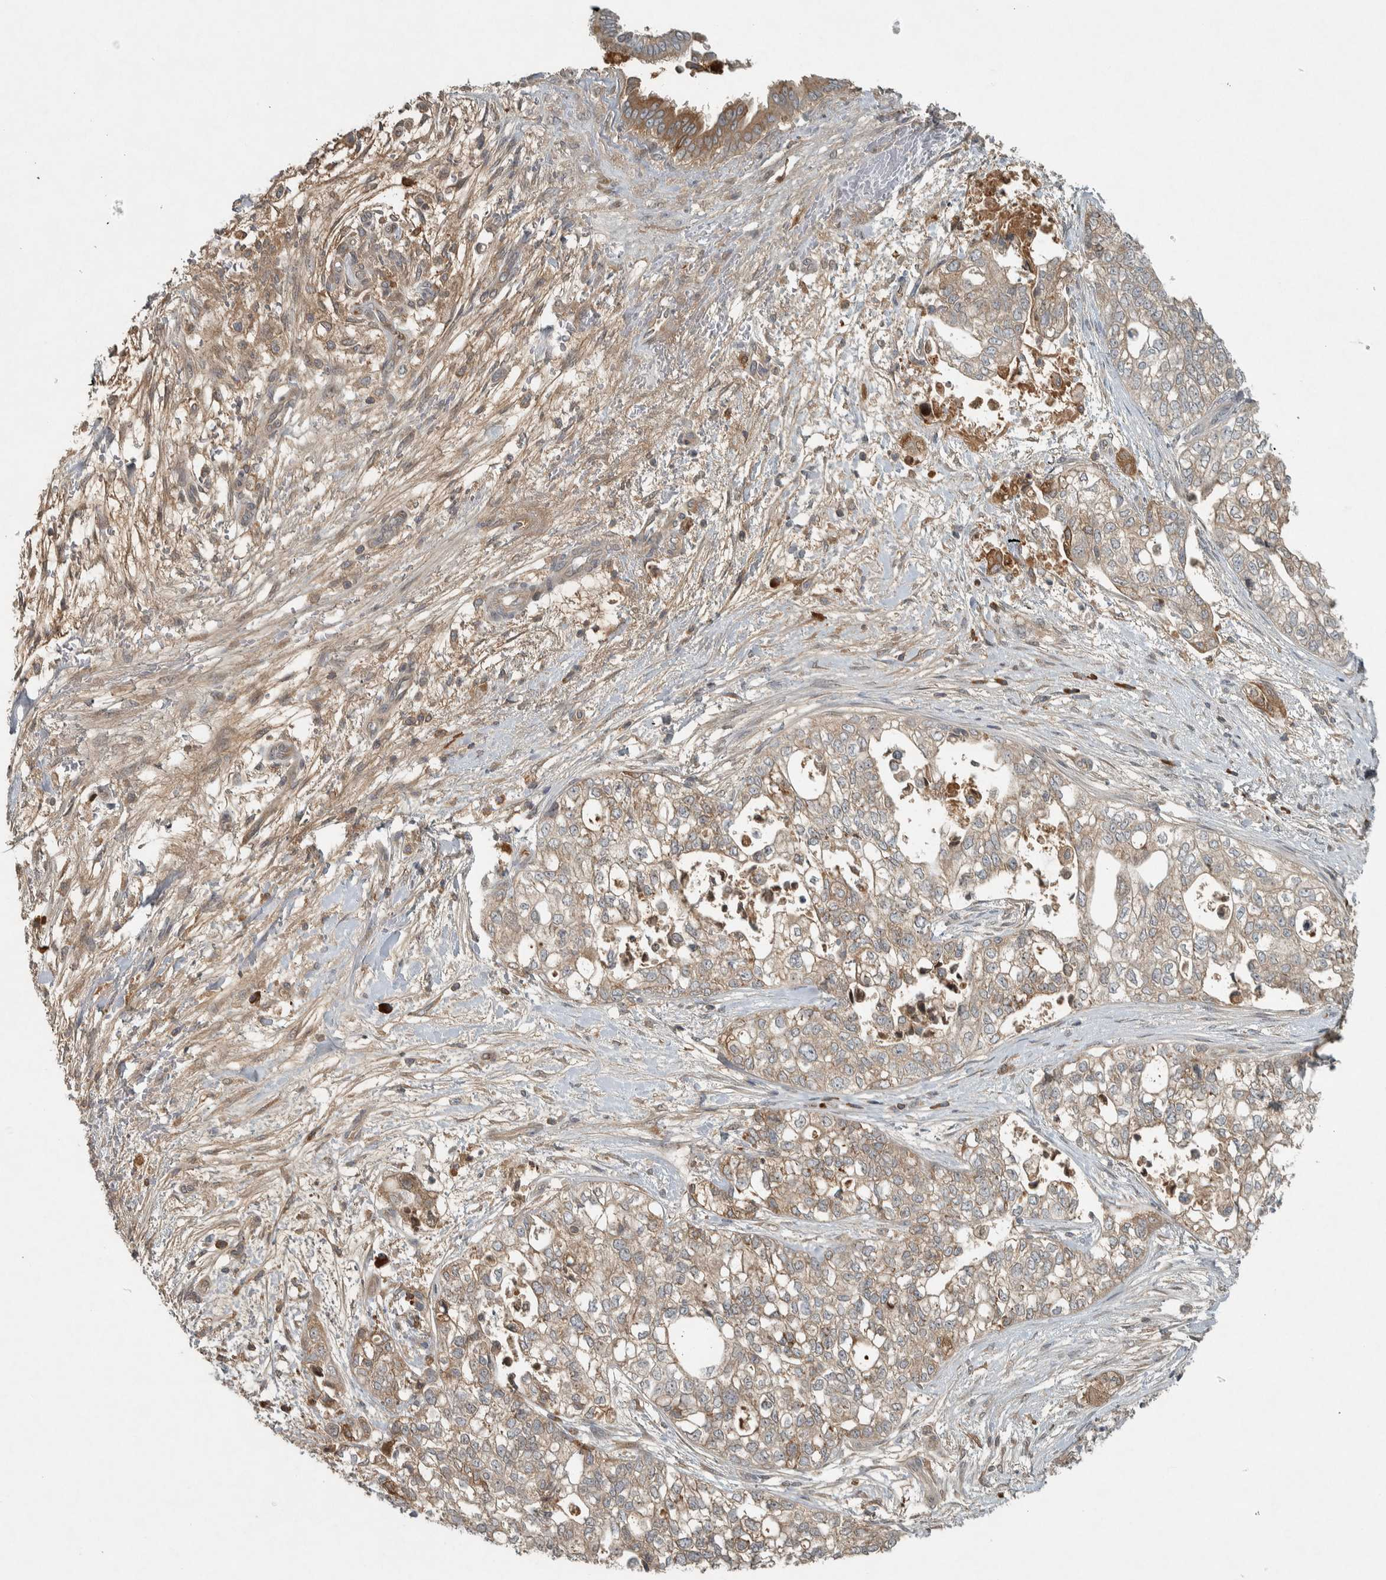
{"staining": {"intensity": "weak", "quantity": ">75%", "location": "cytoplasmic/membranous"}, "tissue": "pancreatic cancer", "cell_type": "Tumor cells", "image_type": "cancer", "snomed": [{"axis": "morphology", "description": "Adenocarcinoma, NOS"}, {"axis": "topography", "description": "Pancreas"}], "caption": "Tumor cells exhibit weak cytoplasmic/membranous expression in approximately >75% of cells in pancreatic adenocarcinoma. (DAB (3,3'-diaminobenzidine) IHC with brightfield microscopy, high magnification).", "gene": "CLCN2", "patient": {"sex": "male", "age": 72}}